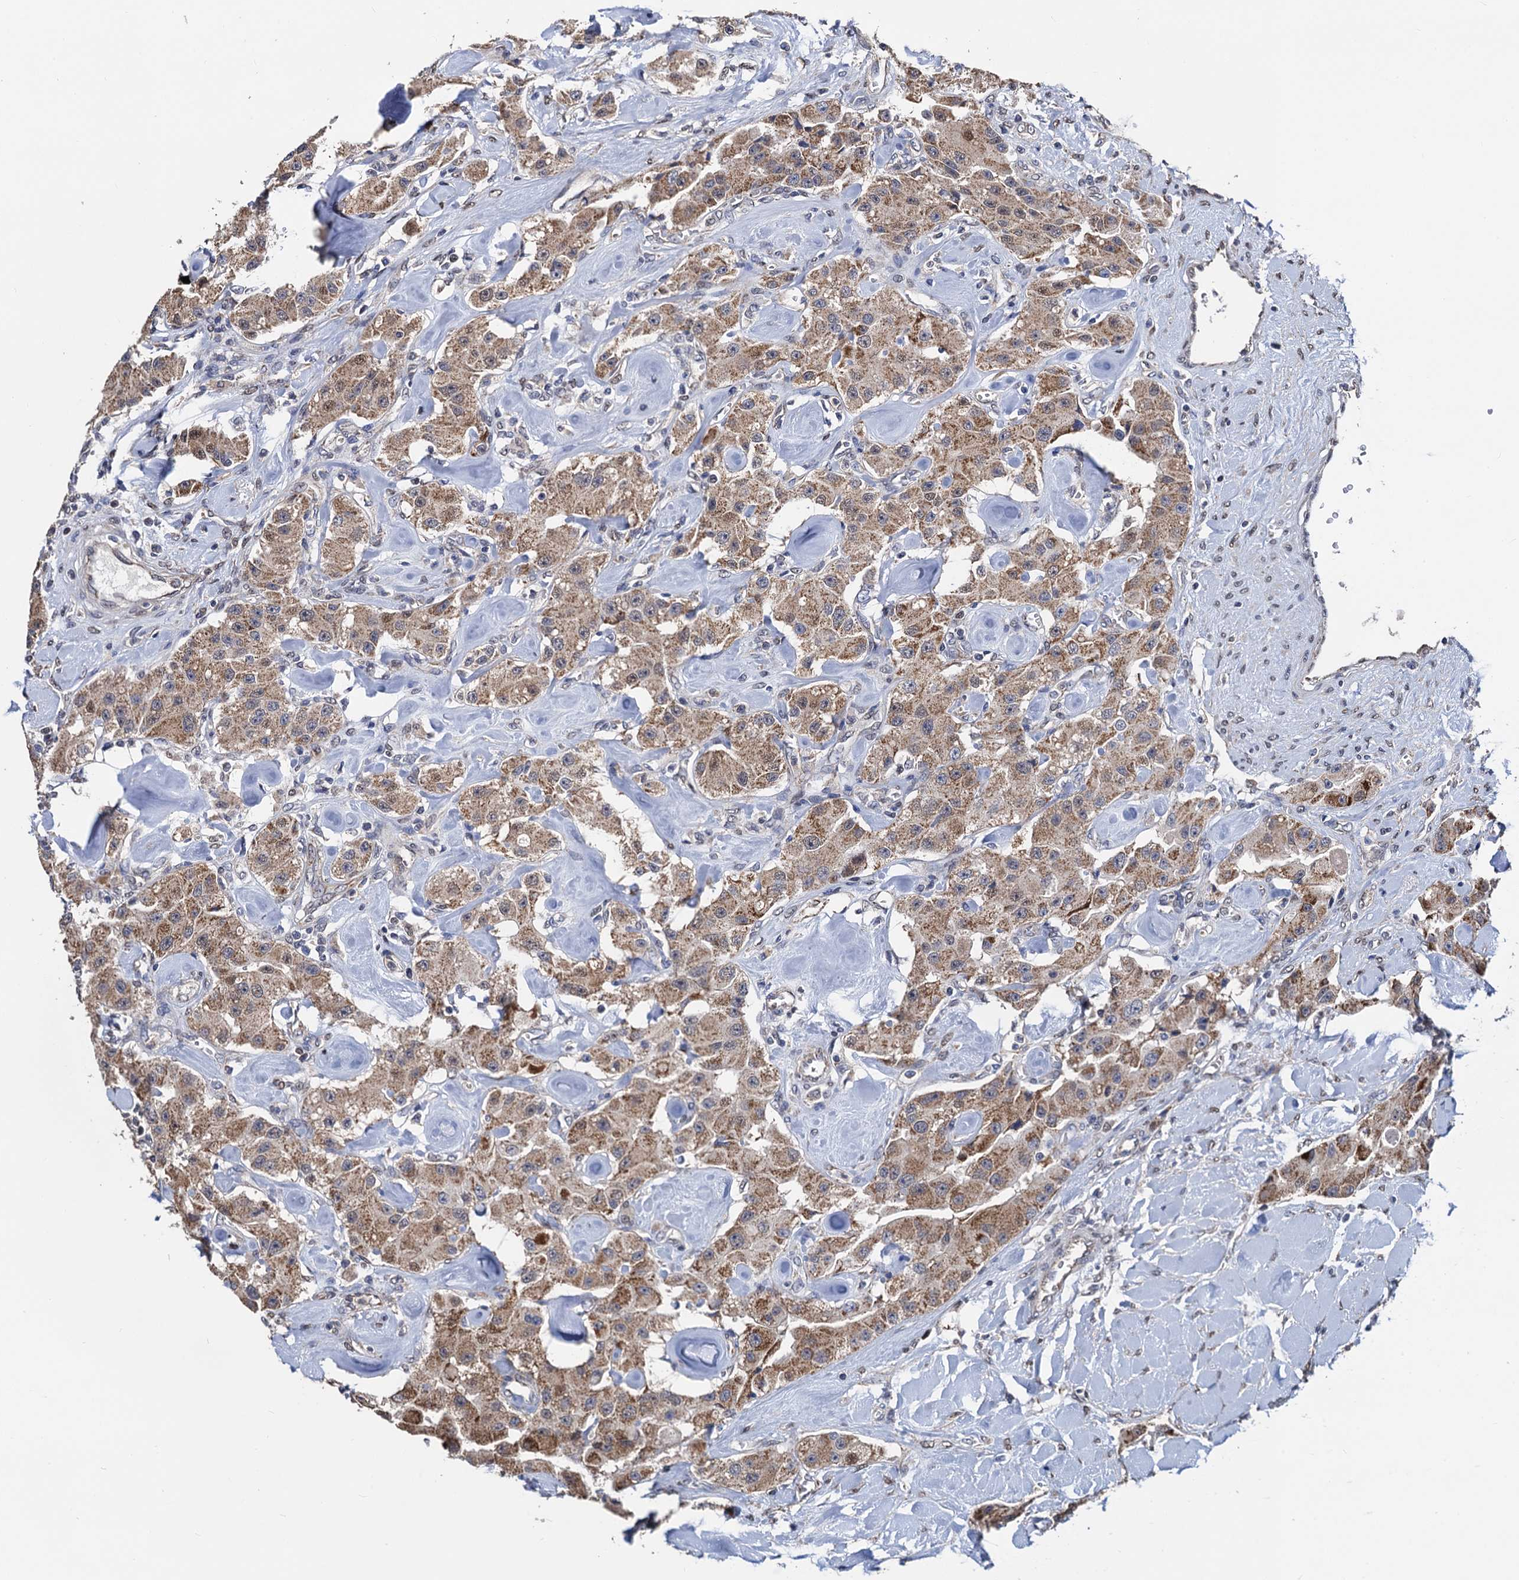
{"staining": {"intensity": "moderate", "quantity": ">75%", "location": "cytoplasmic/membranous"}, "tissue": "carcinoid", "cell_type": "Tumor cells", "image_type": "cancer", "snomed": [{"axis": "morphology", "description": "Carcinoid, malignant, NOS"}, {"axis": "topography", "description": "Pancreas"}], "caption": "Tumor cells reveal medium levels of moderate cytoplasmic/membranous positivity in approximately >75% of cells in carcinoid.", "gene": "PTCD3", "patient": {"sex": "male", "age": 41}}